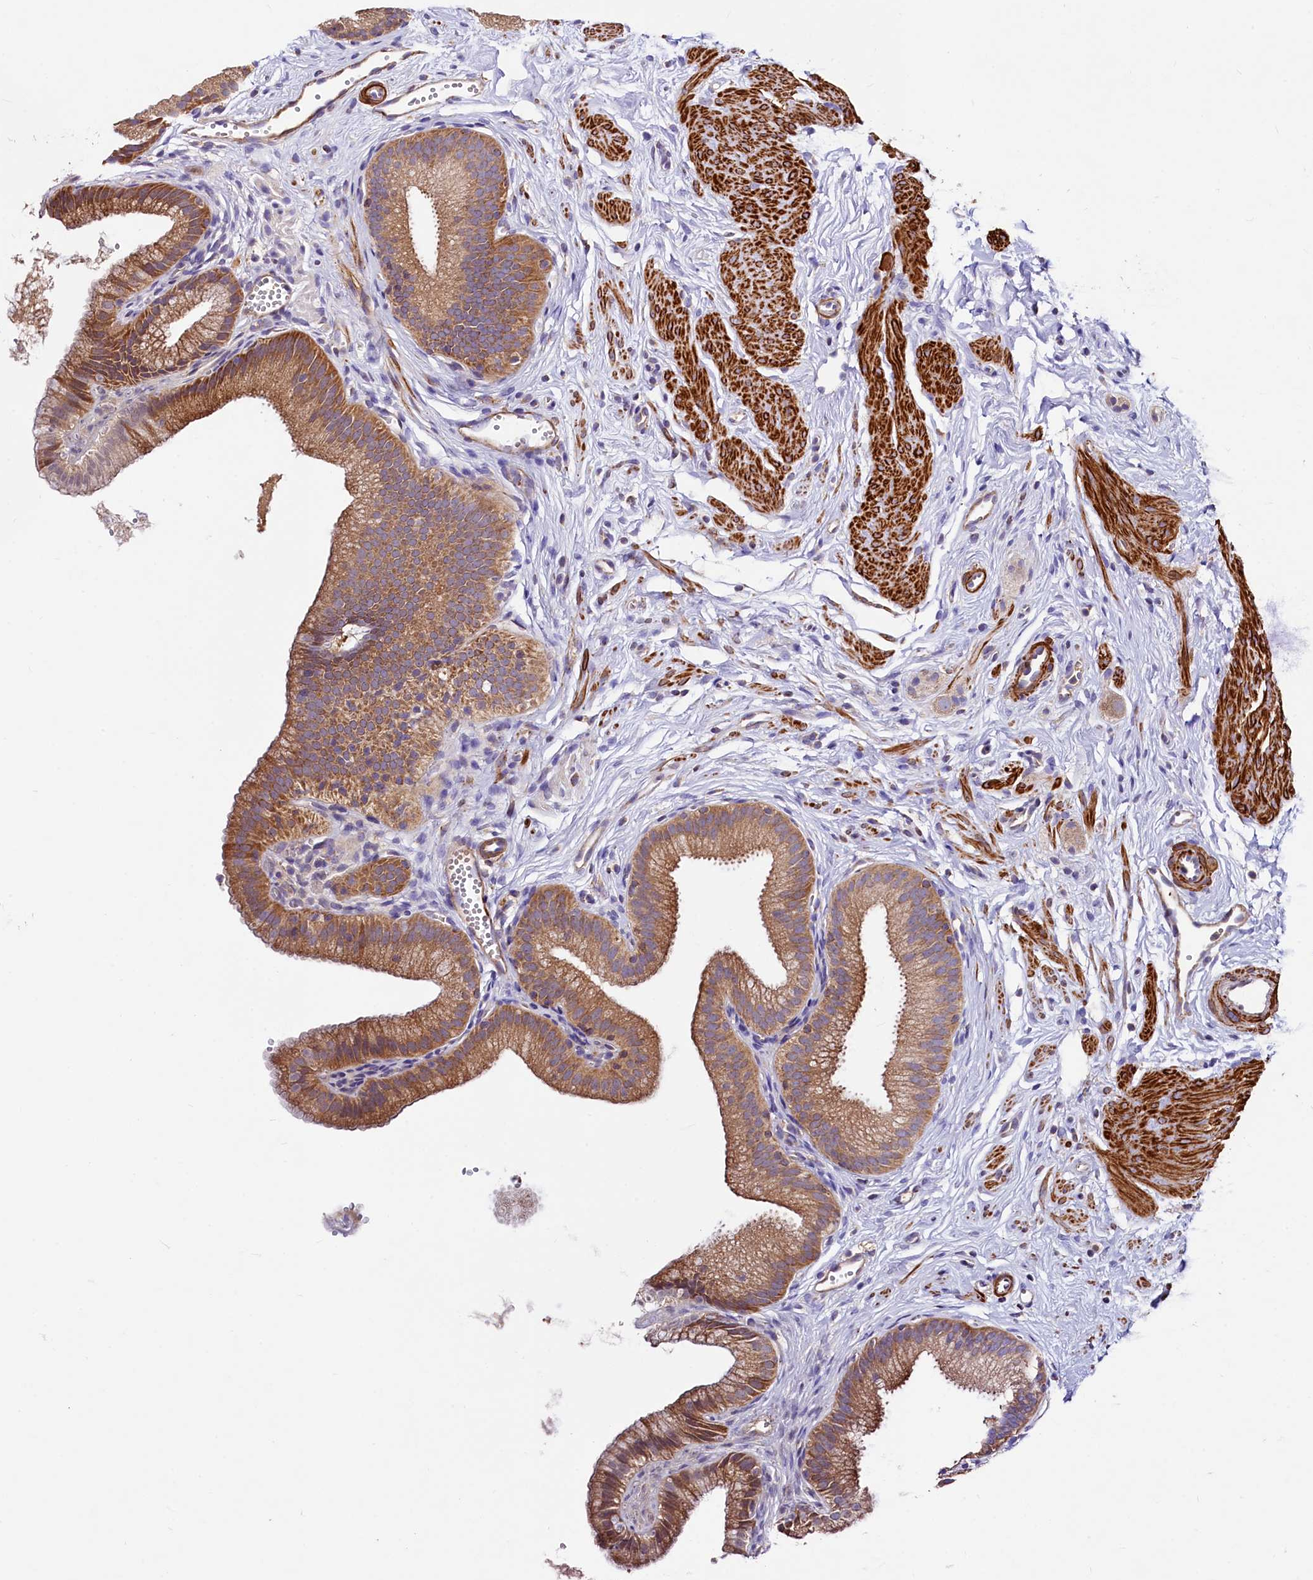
{"staining": {"intensity": "moderate", "quantity": ">75%", "location": "cytoplasmic/membranous"}, "tissue": "gallbladder", "cell_type": "Glandular cells", "image_type": "normal", "snomed": [{"axis": "morphology", "description": "Normal tissue, NOS"}, {"axis": "topography", "description": "Gallbladder"}, {"axis": "topography", "description": "Peripheral nerve tissue"}], "caption": "Human gallbladder stained for a protein (brown) demonstrates moderate cytoplasmic/membranous positive staining in approximately >75% of glandular cells.", "gene": "CIAO3", "patient": {"sex": "male", "age": 38}}